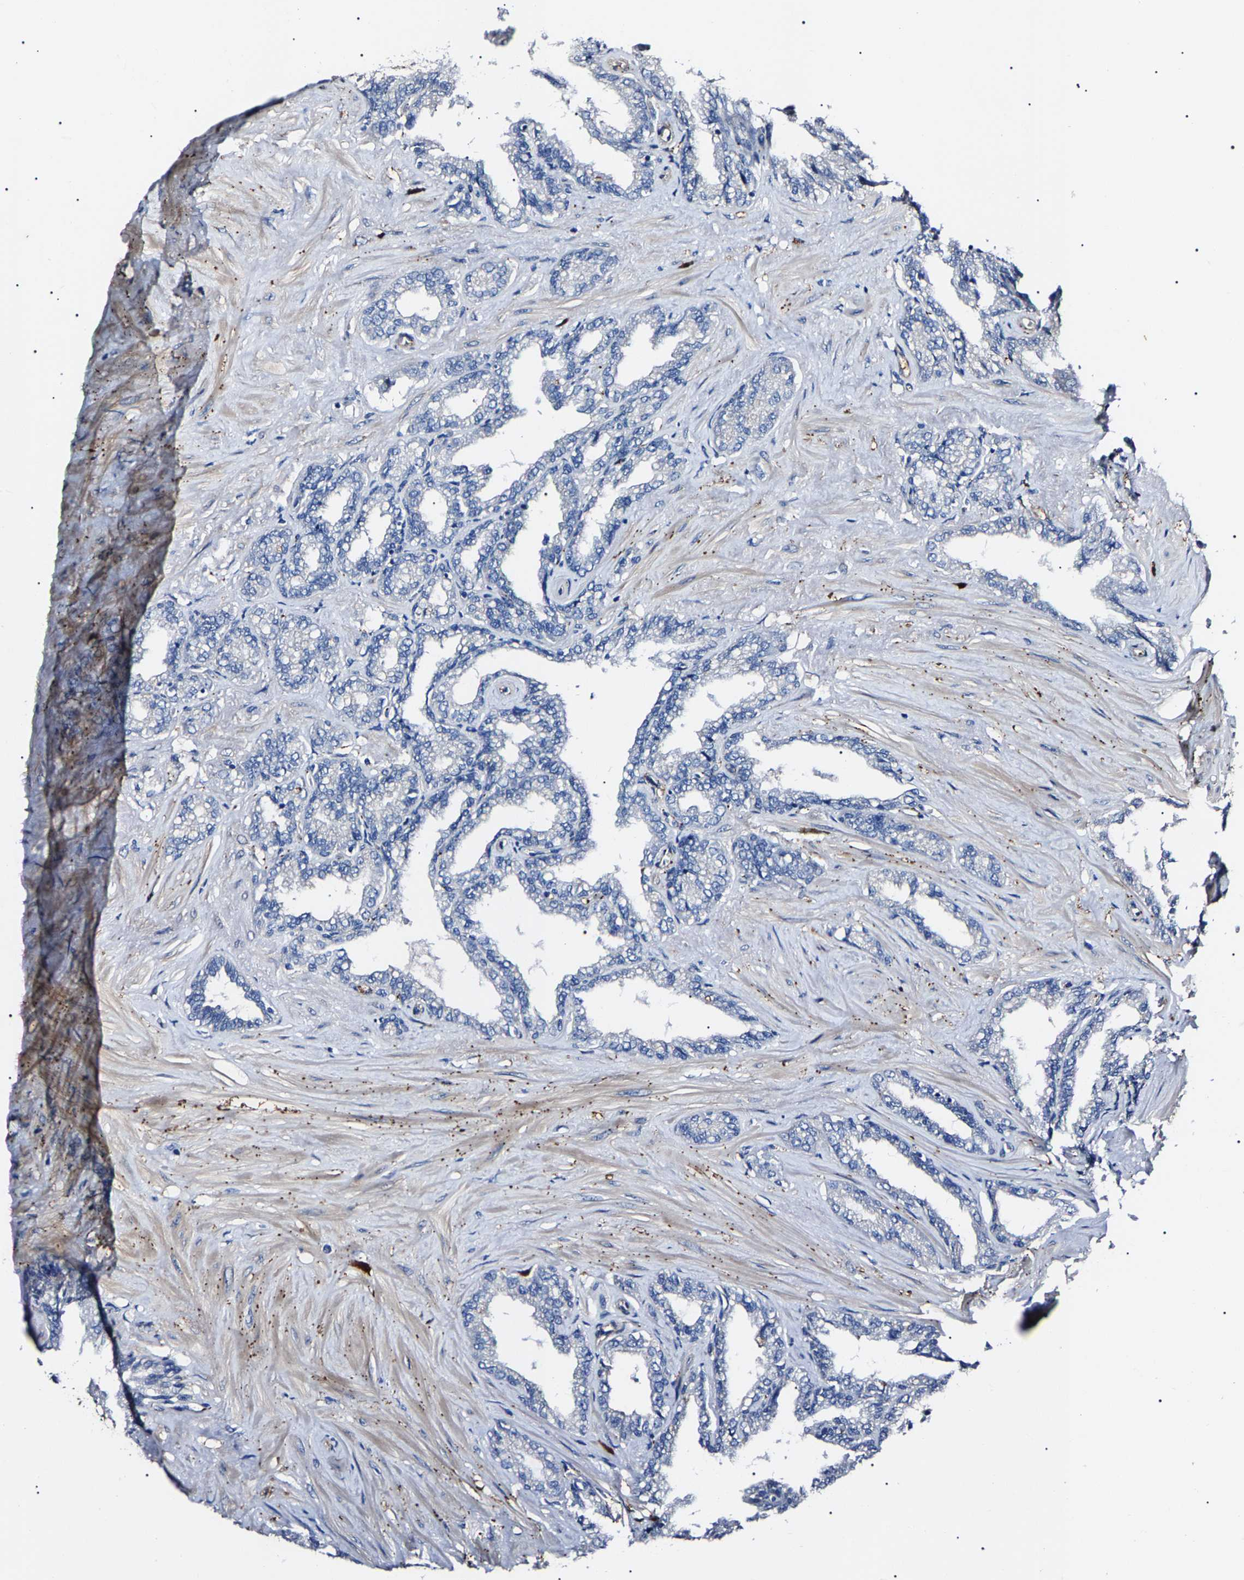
{"staining": {"intensity": "negative", "quantity": "none", "location": "none"}, "tissue": "seminal vesicle", "cell_type": "Glandular cells", "image_type": "normal", "snomed": [{"axis": "morphology", "description": "Normal tissue, NOS"}, {"axis": "topography", "description": "Seminal veicle"}], "caption": "IHC photomicrograph of benign seminal vesicle stained for a protein (brown), which demonstrates no staining in glandular cells. The staining was performed using DAB to visualize the protein expression in brown, while the nuclei were stained in blue with hematoxylin (Magnification: 20x).", "gene": "KLHL42", "patient": {"sex": "male", "age": 46}}